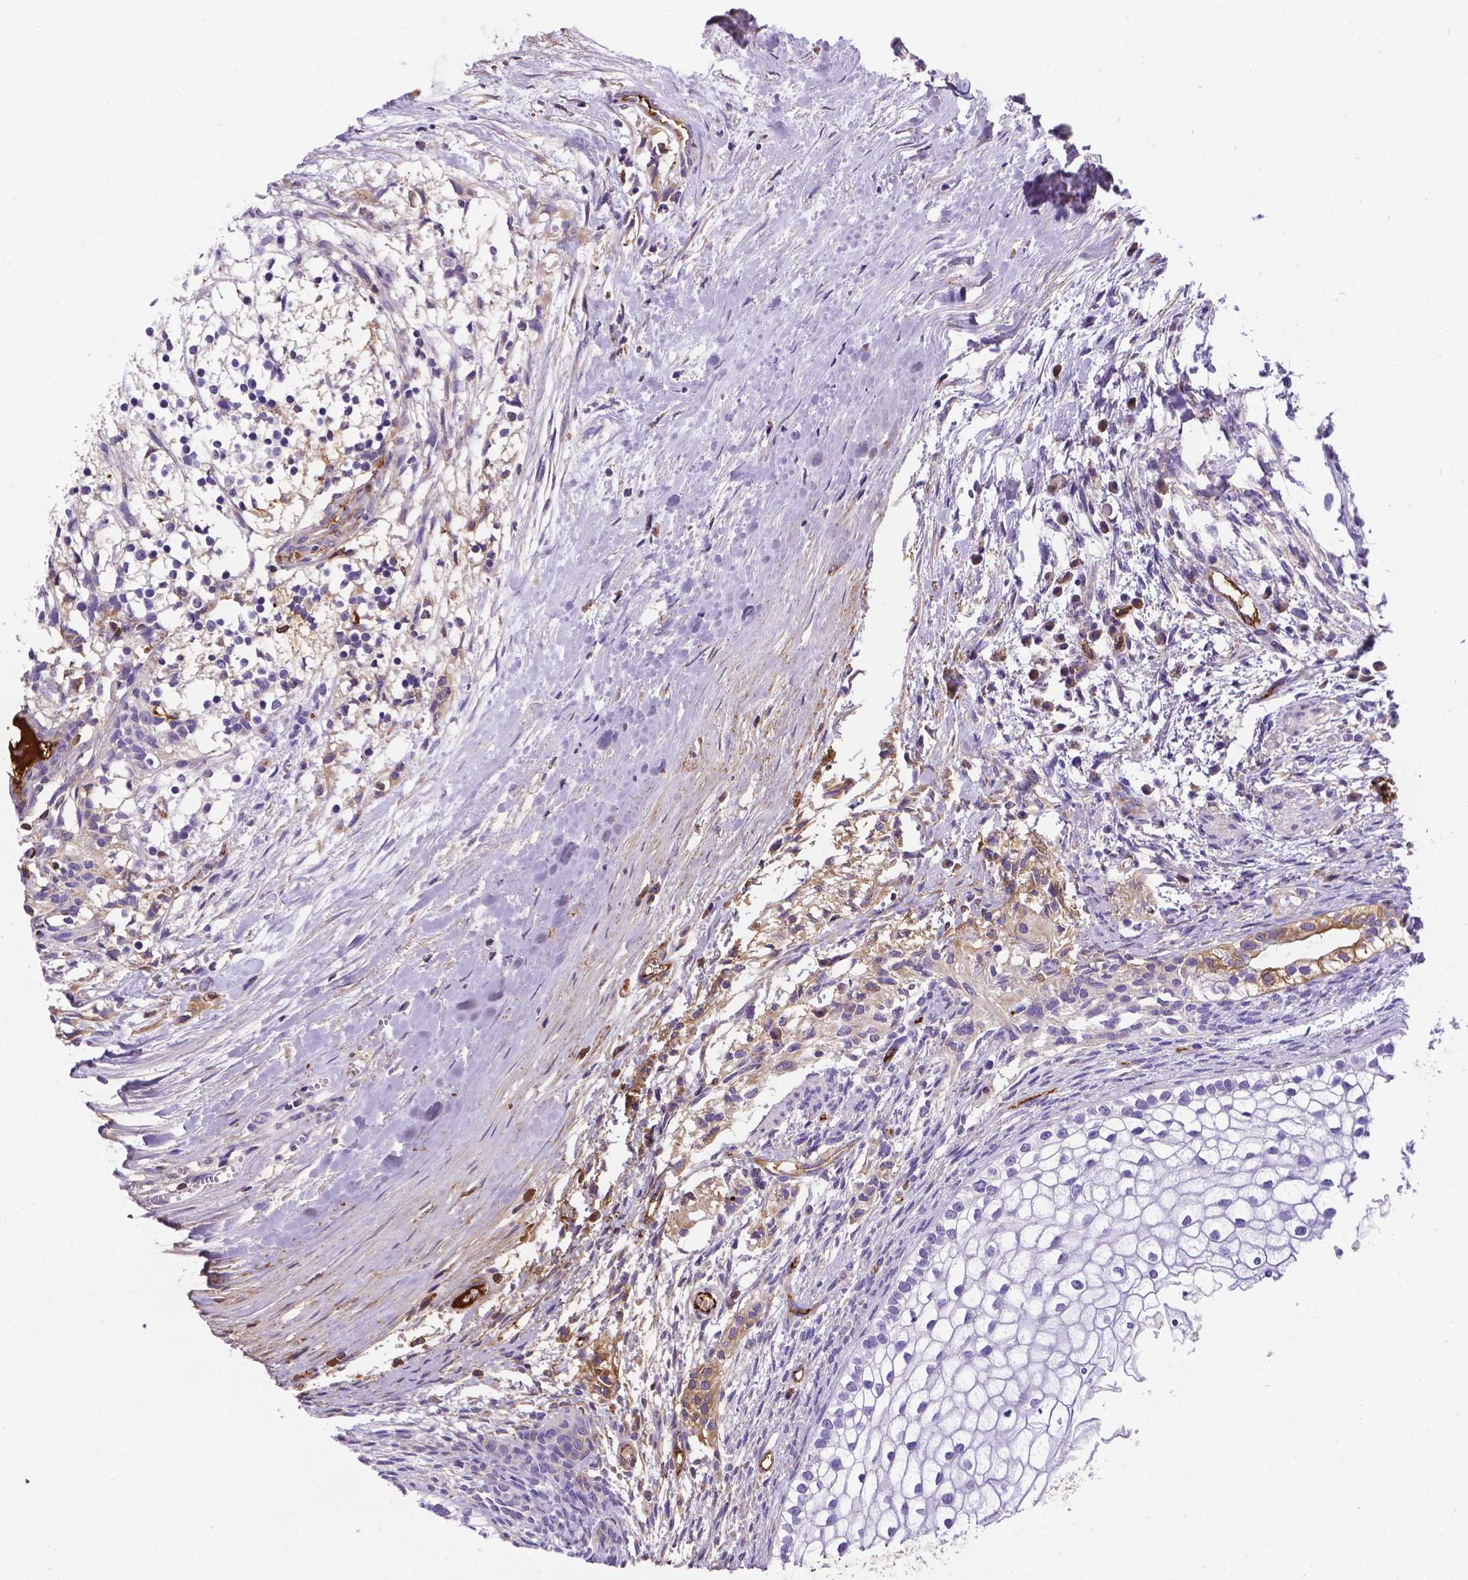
{"staining": {"intensity": "moderate", "quantity": ">75%", "location": "cytoplasmic/membranous"}, "tissue": "testis cancer", "cell_type": "Tumor cells", "image_type": "cancer", "snomed": [{"axis": "morphology", "description": "Carcinoma, Embryonal, NOS"}, {"axis": "topography", "description": "Testis"}], "caption": "Testis embryonal carcinoma was stained to show a protein in brown. There is medium levels of moderate cytoplasmic/membranous positivity in about >75% of tumor cells. The staining is performed using DAB (3,3'-diaminobenzidine) brown chromogen to label protein expression. The nuclei are counter-stained blue using hematoxylin.", "gene": "APOE", "patient": {"sex": "male", "age": 37}}